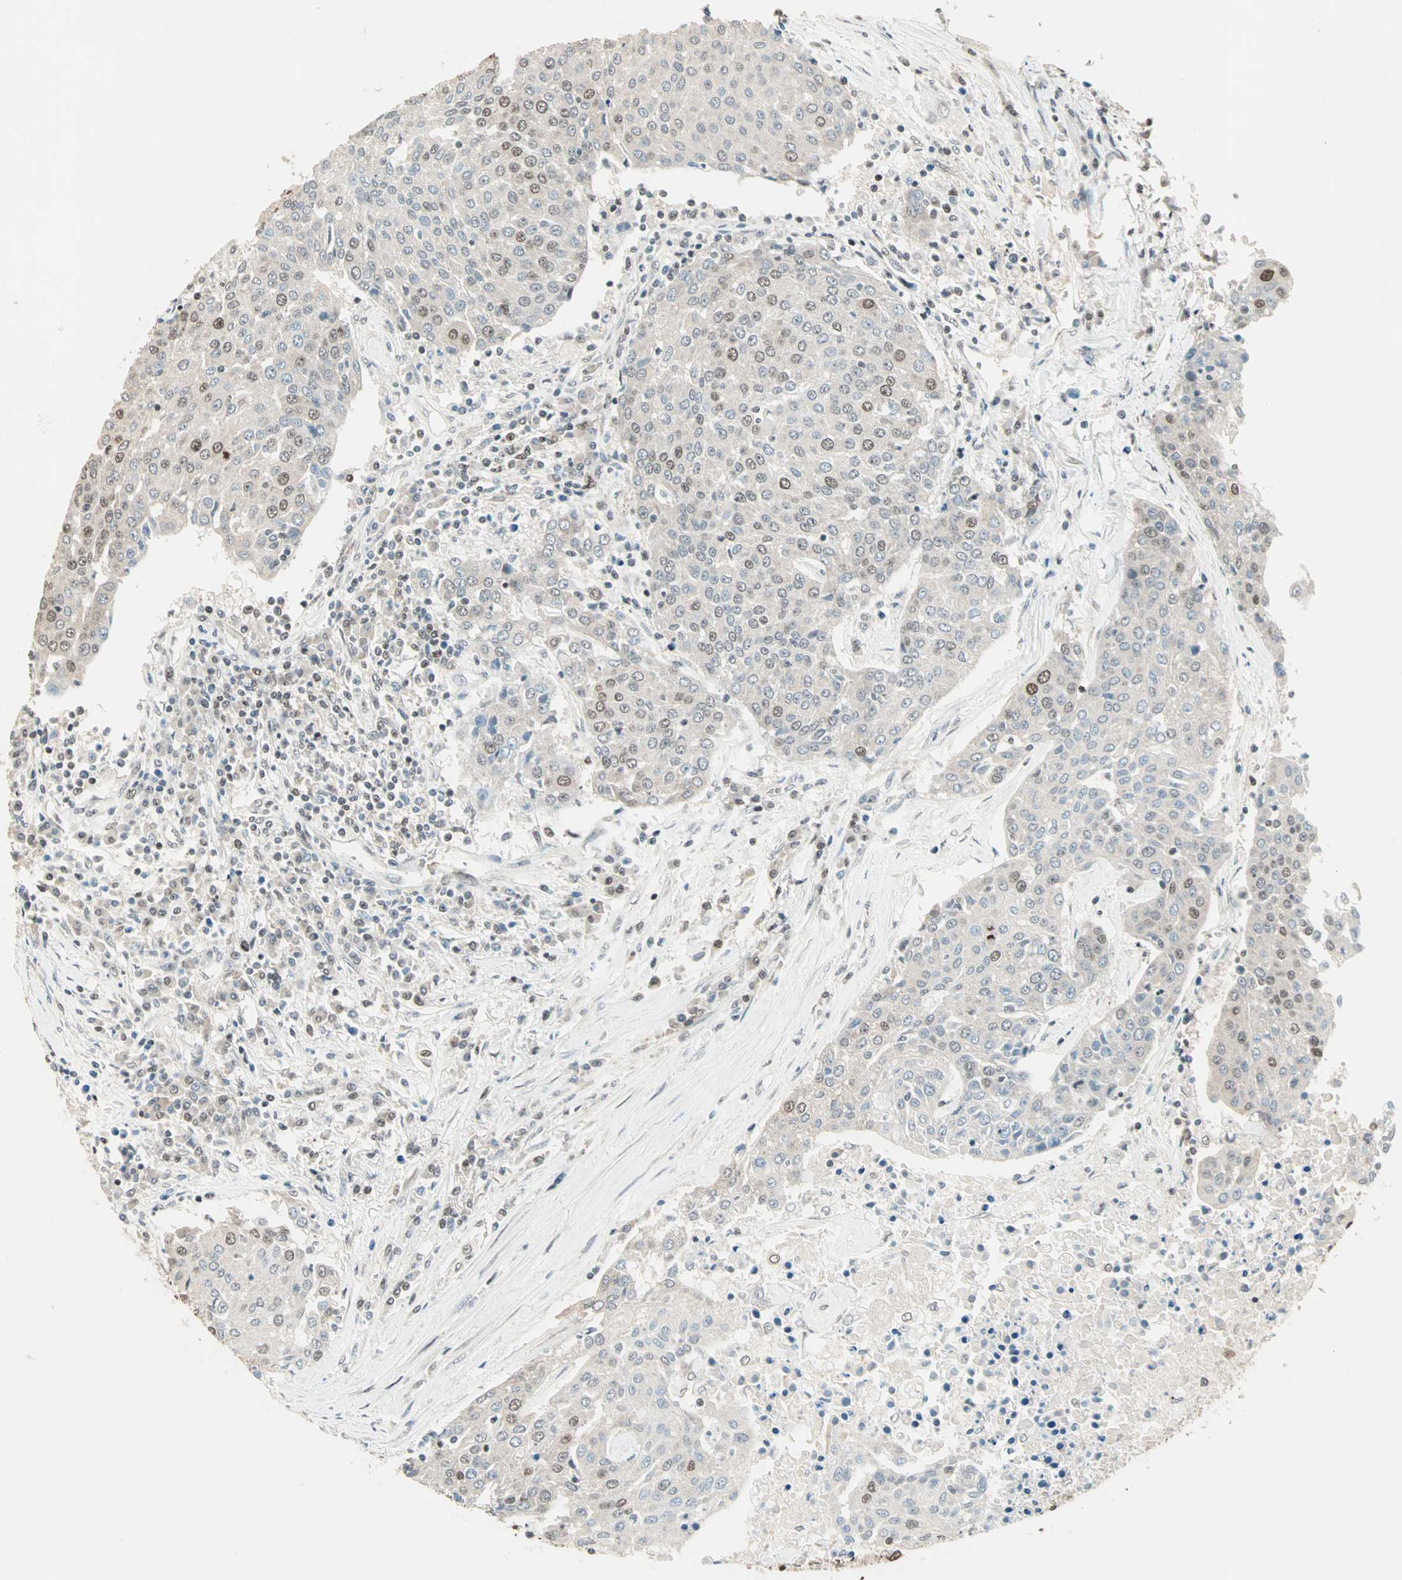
{"staining": {"intensity": "moderate", "quantity": "<25%", "location": "nuclear"}, "tissue": "urothelial cancer", "cell_type": "Tumor cells", "image_type": "cancer", "snomed": [{"axis": "morphology", "description": "Urothelial carcinoma, High grade"}, {"axis": "topography", "description": "Urinary bladder"}], "caption": "This image reveals immunohistochemistry (IHC) staining of urothelial cancer, with low moderate nuclear staining in about <25% of tumor cells.", "gene": "MDC1", "patient": {"sex": "female", "age": 85}}